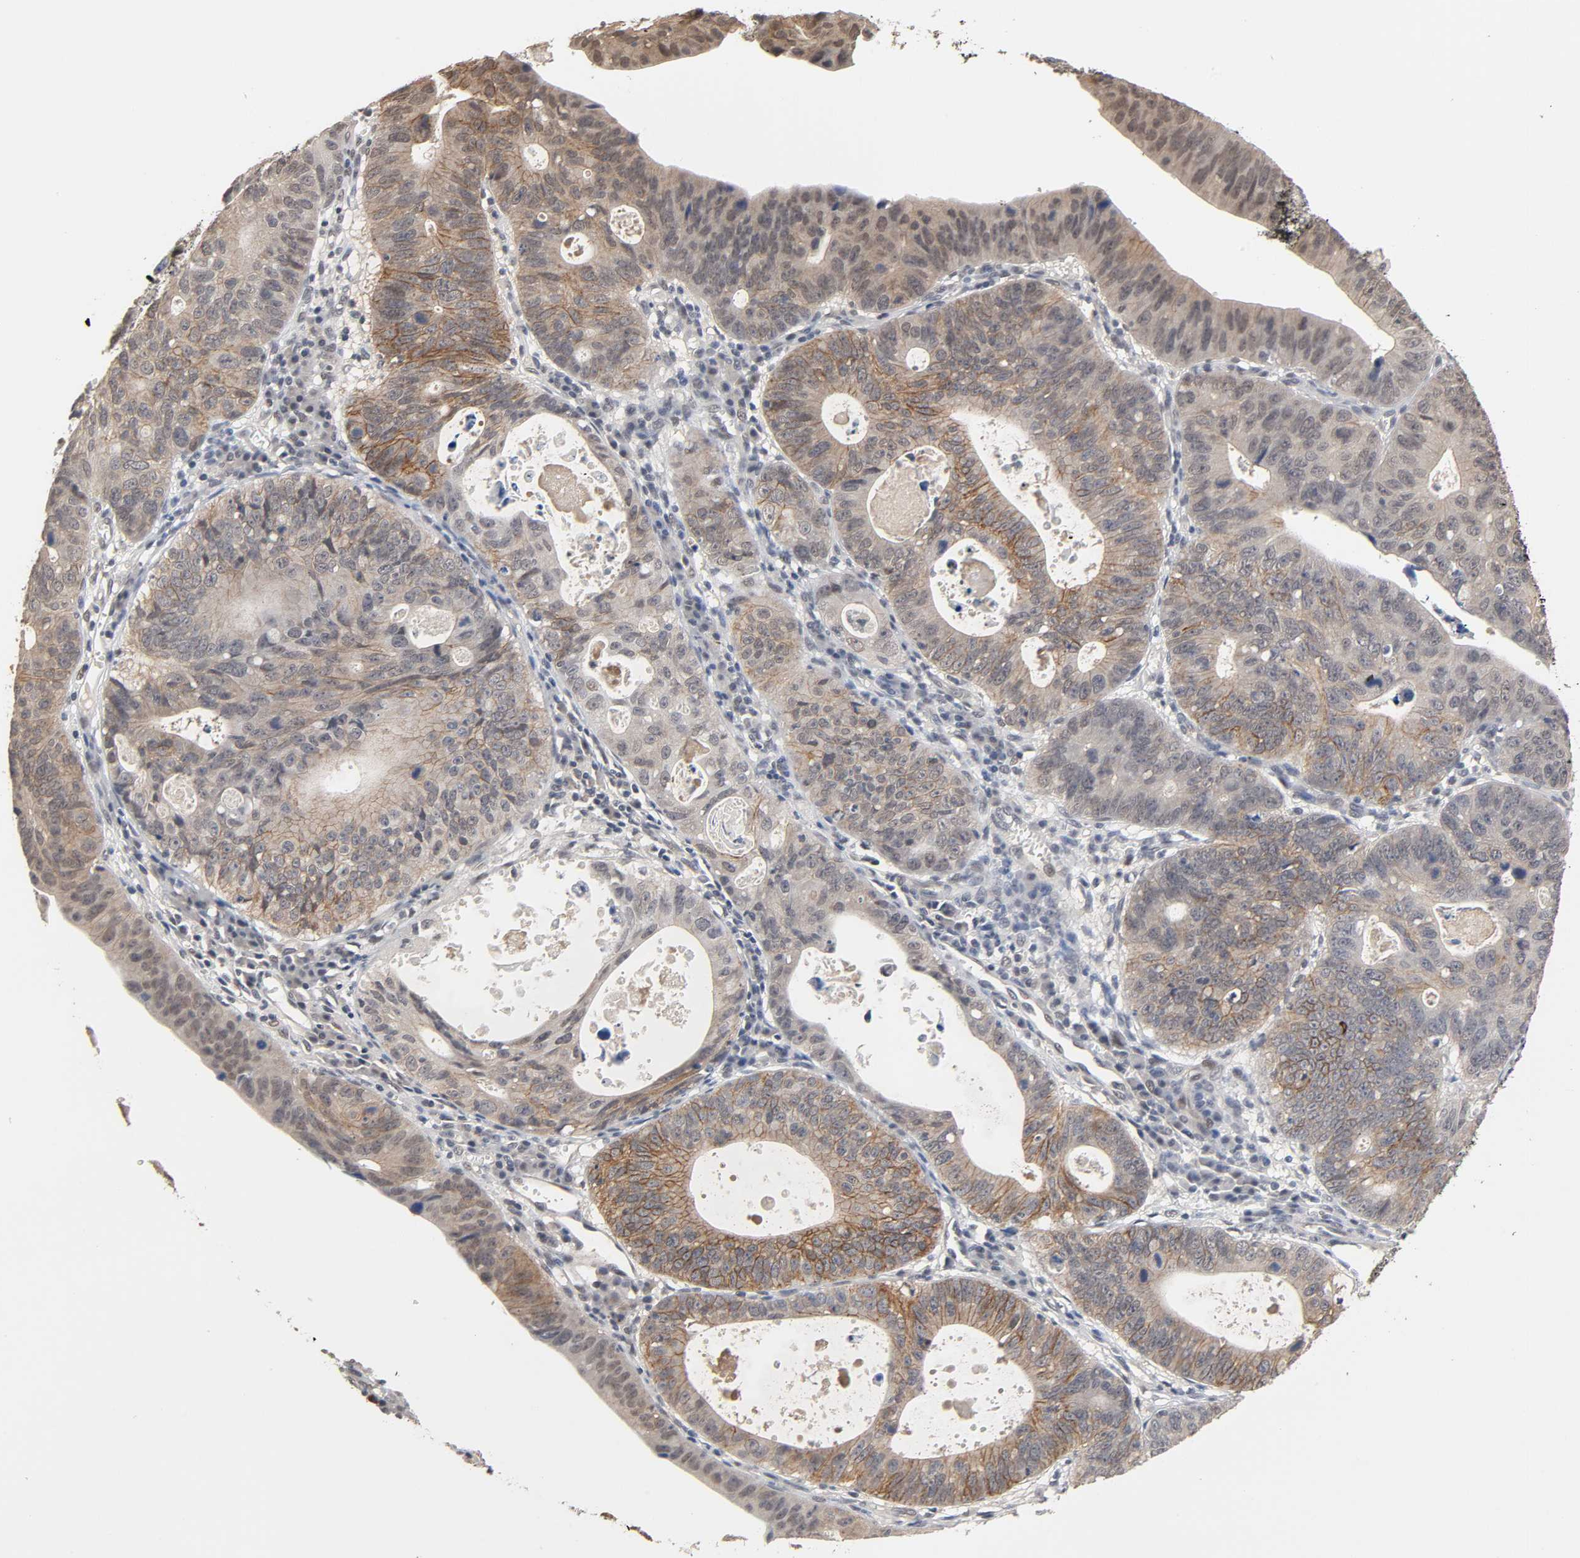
{"staining": {"intensity": "moderate", "quantity": ">75%", "location": "cytoplasmic/membranous"}, "tissue": "stomach cancer", "cell_type": "Tumor cells", "image_type": "cancer", "snomed": [{"axis": "morphology", "description": "Adenocarcinoma, NOS"}, {"axis": "topography", "description": "Stomach"}], "caption": "Protein expression analysis of human stomach cancer reveals moderate cytoplasmic/membranous staining in about >75% of tumor cells.", "gene": "HTR1E", "patient": {"sex": "male", "age": 59}}